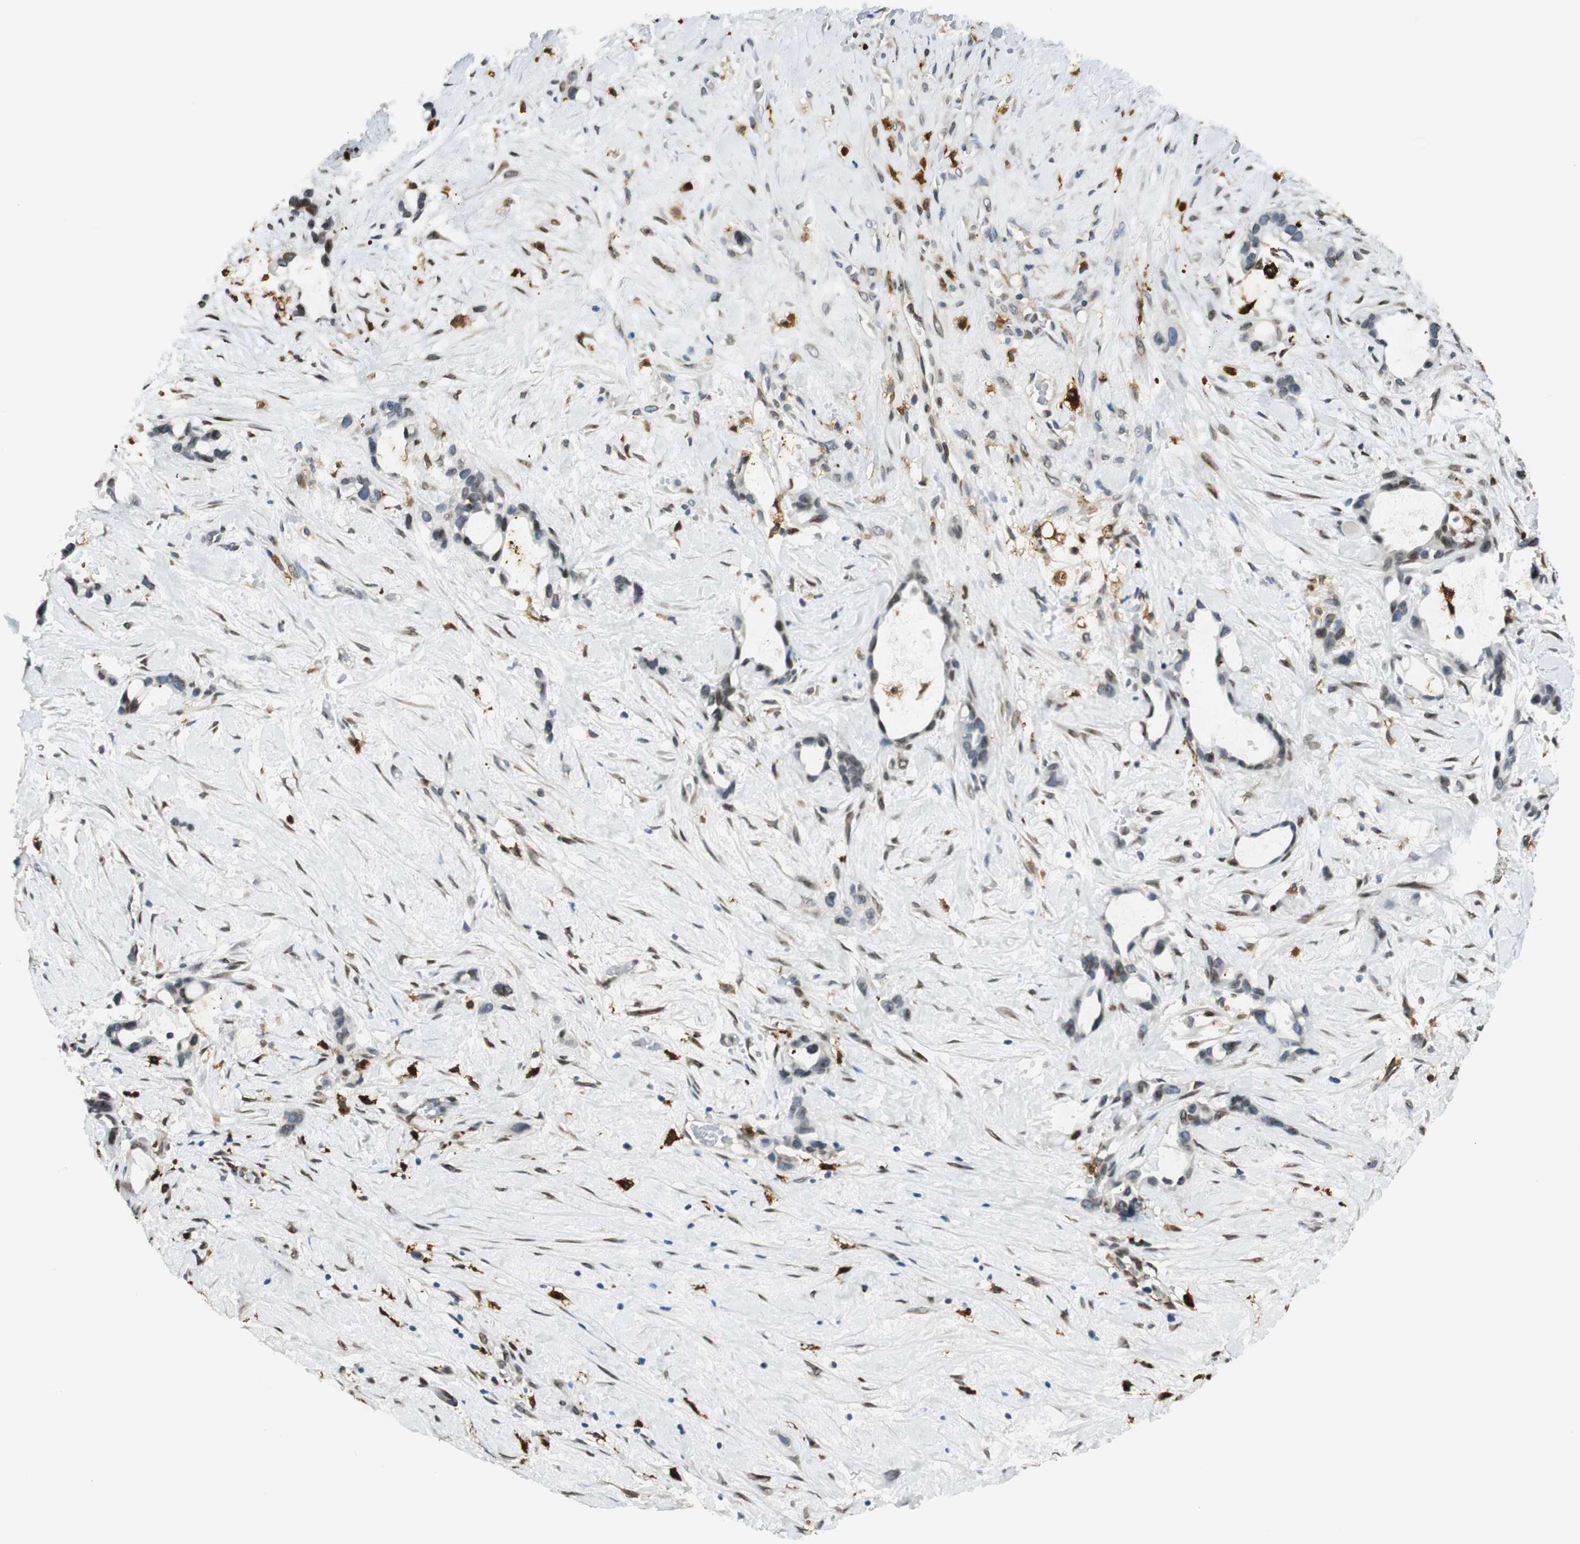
{"staining": {"intensity": "negative", "quantity": "none", "location": "none"}, "tissue": "liver cancer", "cell_type": "Tumor cells", "image_type": "cancer", "snomed": [{"axis": "morphology", "description": "Cholangiocarcinoma"}, {"axis": "topography", "description": "Liver"}], "caption": "An image of human cholangiocarcinoma (liver) is negative for staining in tumor cells.", "gene": "TMEM260", "patient": {"sex": "female", "age": 65}}